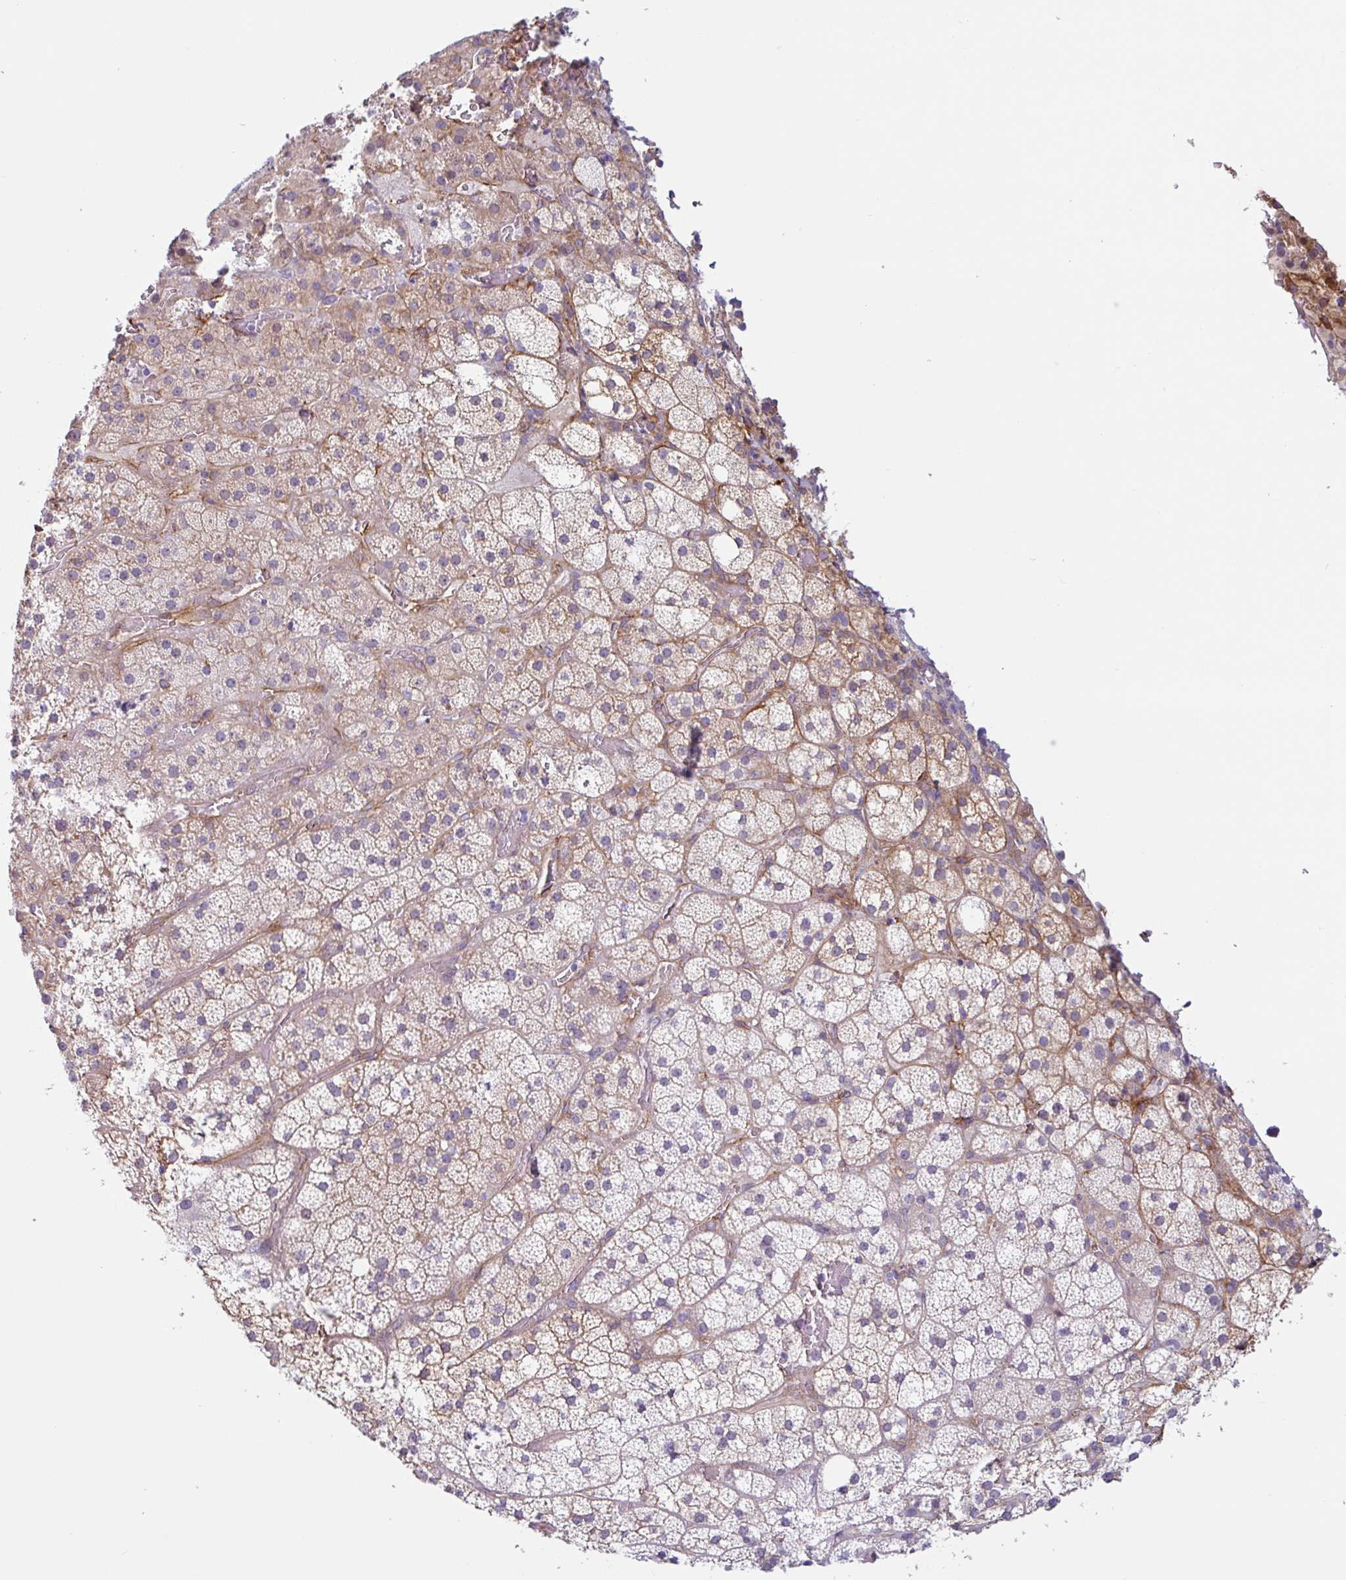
{"staining": {"intensity": "weak", "quantity": "25%-75%", "location": "cytoplasmic/membranous"}, "tissue": "adrenal gland", "cell_type": "Glandular cells", "image_type": "normal", "snomed": [{"axis": "morphology", "description": "Normal tissue, NOS"}, {"axis": "topography", "description": "Adrenal gland"}], "caption": "A high-resolution micrograph shows immunohistochemistry staining of normal adrenal gland, which exhibits weak cytoplasmic/membranous staining in about 25%-75% of glandular cells.", "gene": "MYH10", "patient": {"sex": "male", "age": 53}}